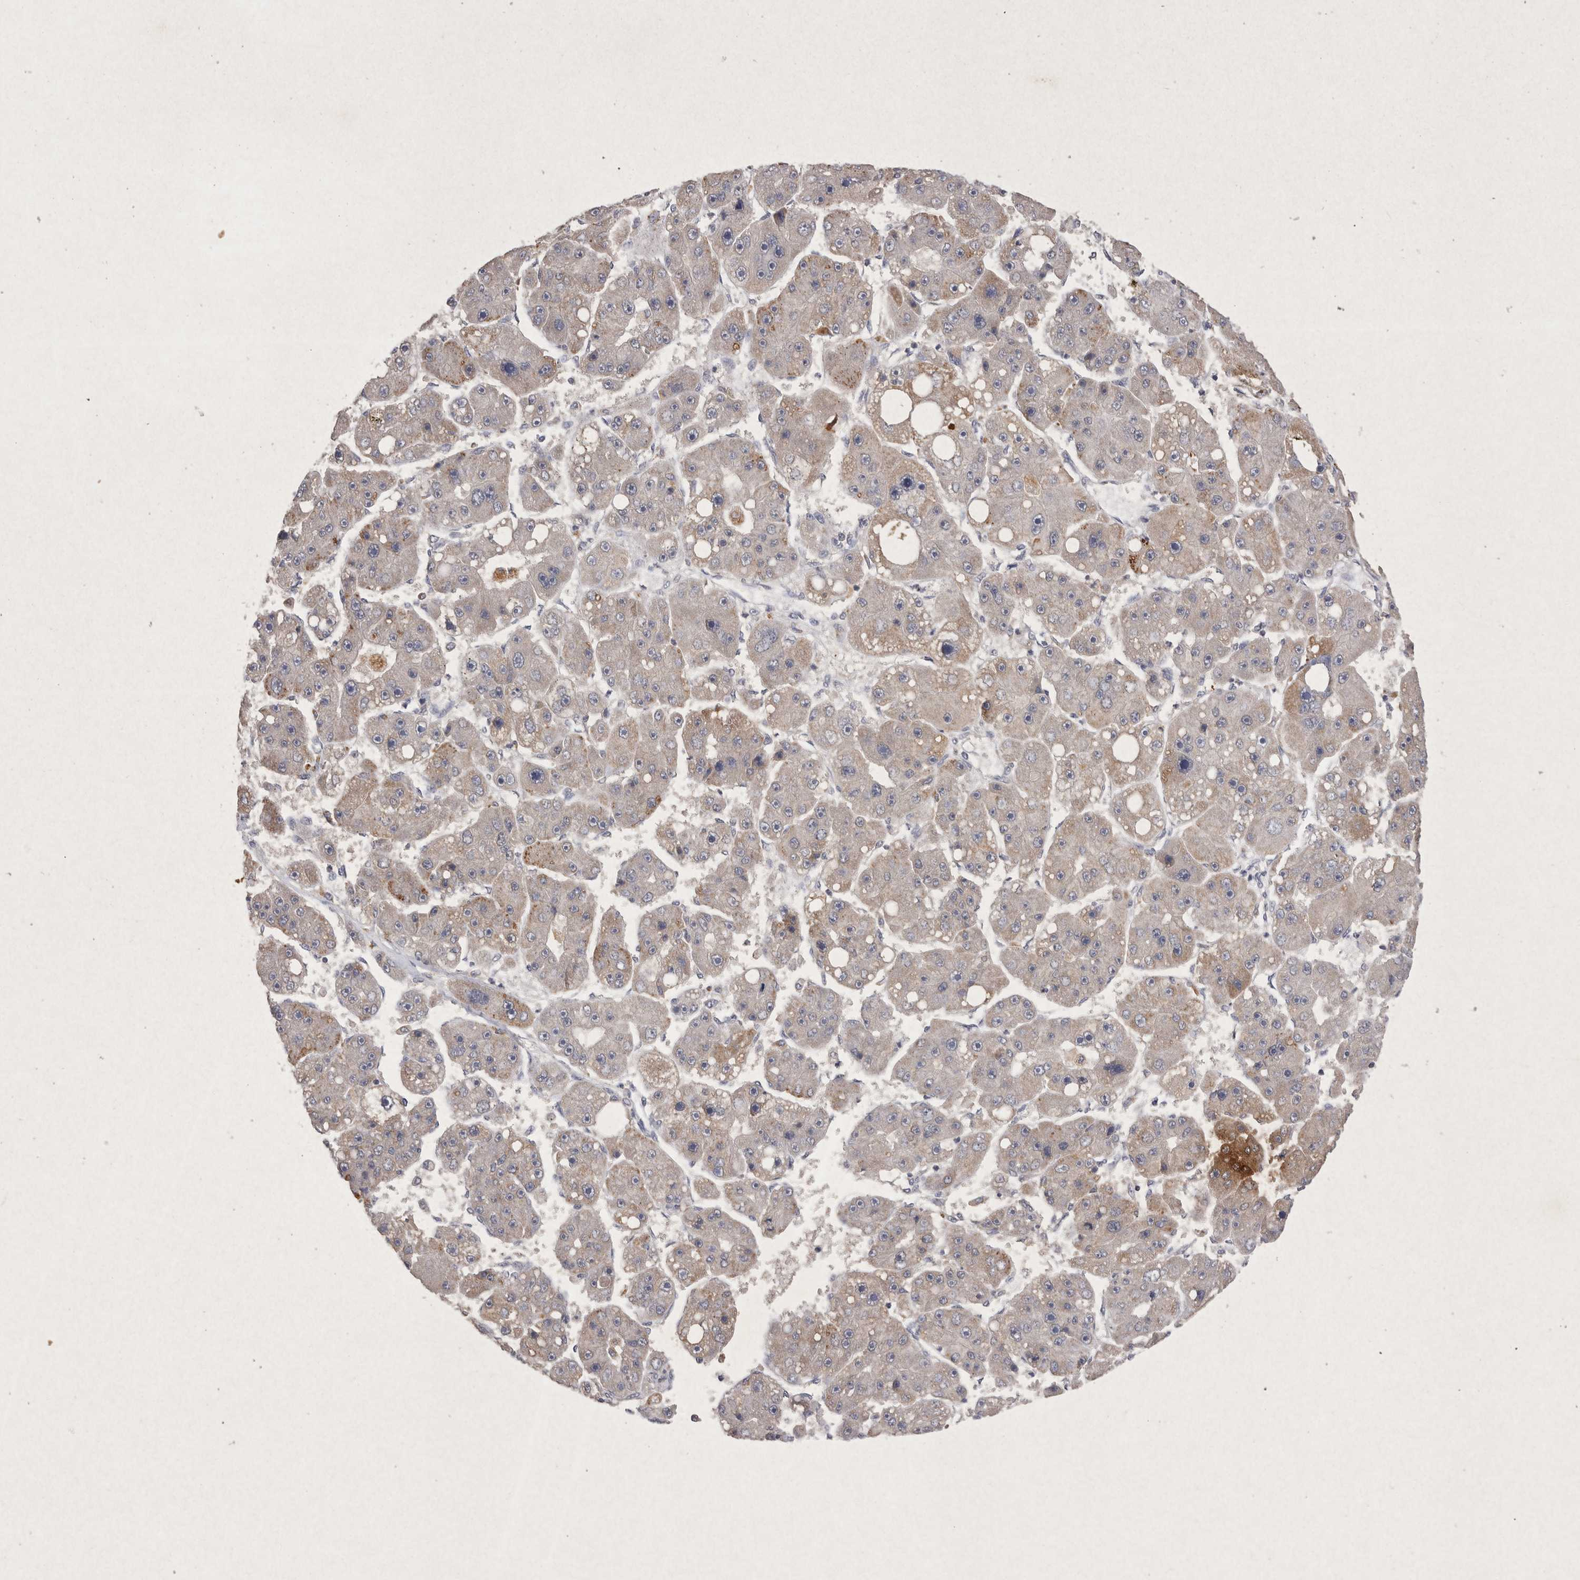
{"staining": {"intensity": "weak", "quantity": "25%-75%", "location": "cytoplasmic/membranous"}, "tissue": "liver cancer", "cell_type": "Tumor cells", "image_type": "cancer", "snomed": [{"axis": "morphology", "description": "Carcinoma, Hepatocellular, NOS"}, {"axis": "topography", "description": "Liver"}], "caption": "A low amount of weak cytoplasmic/membranous expression is appreciated in approximately 25%-75% of tumor cells in hepatocellular carcinoma (liver) tissue.", "gene": "RASSF3", "patient": {"sex": "female", "age": 61}}